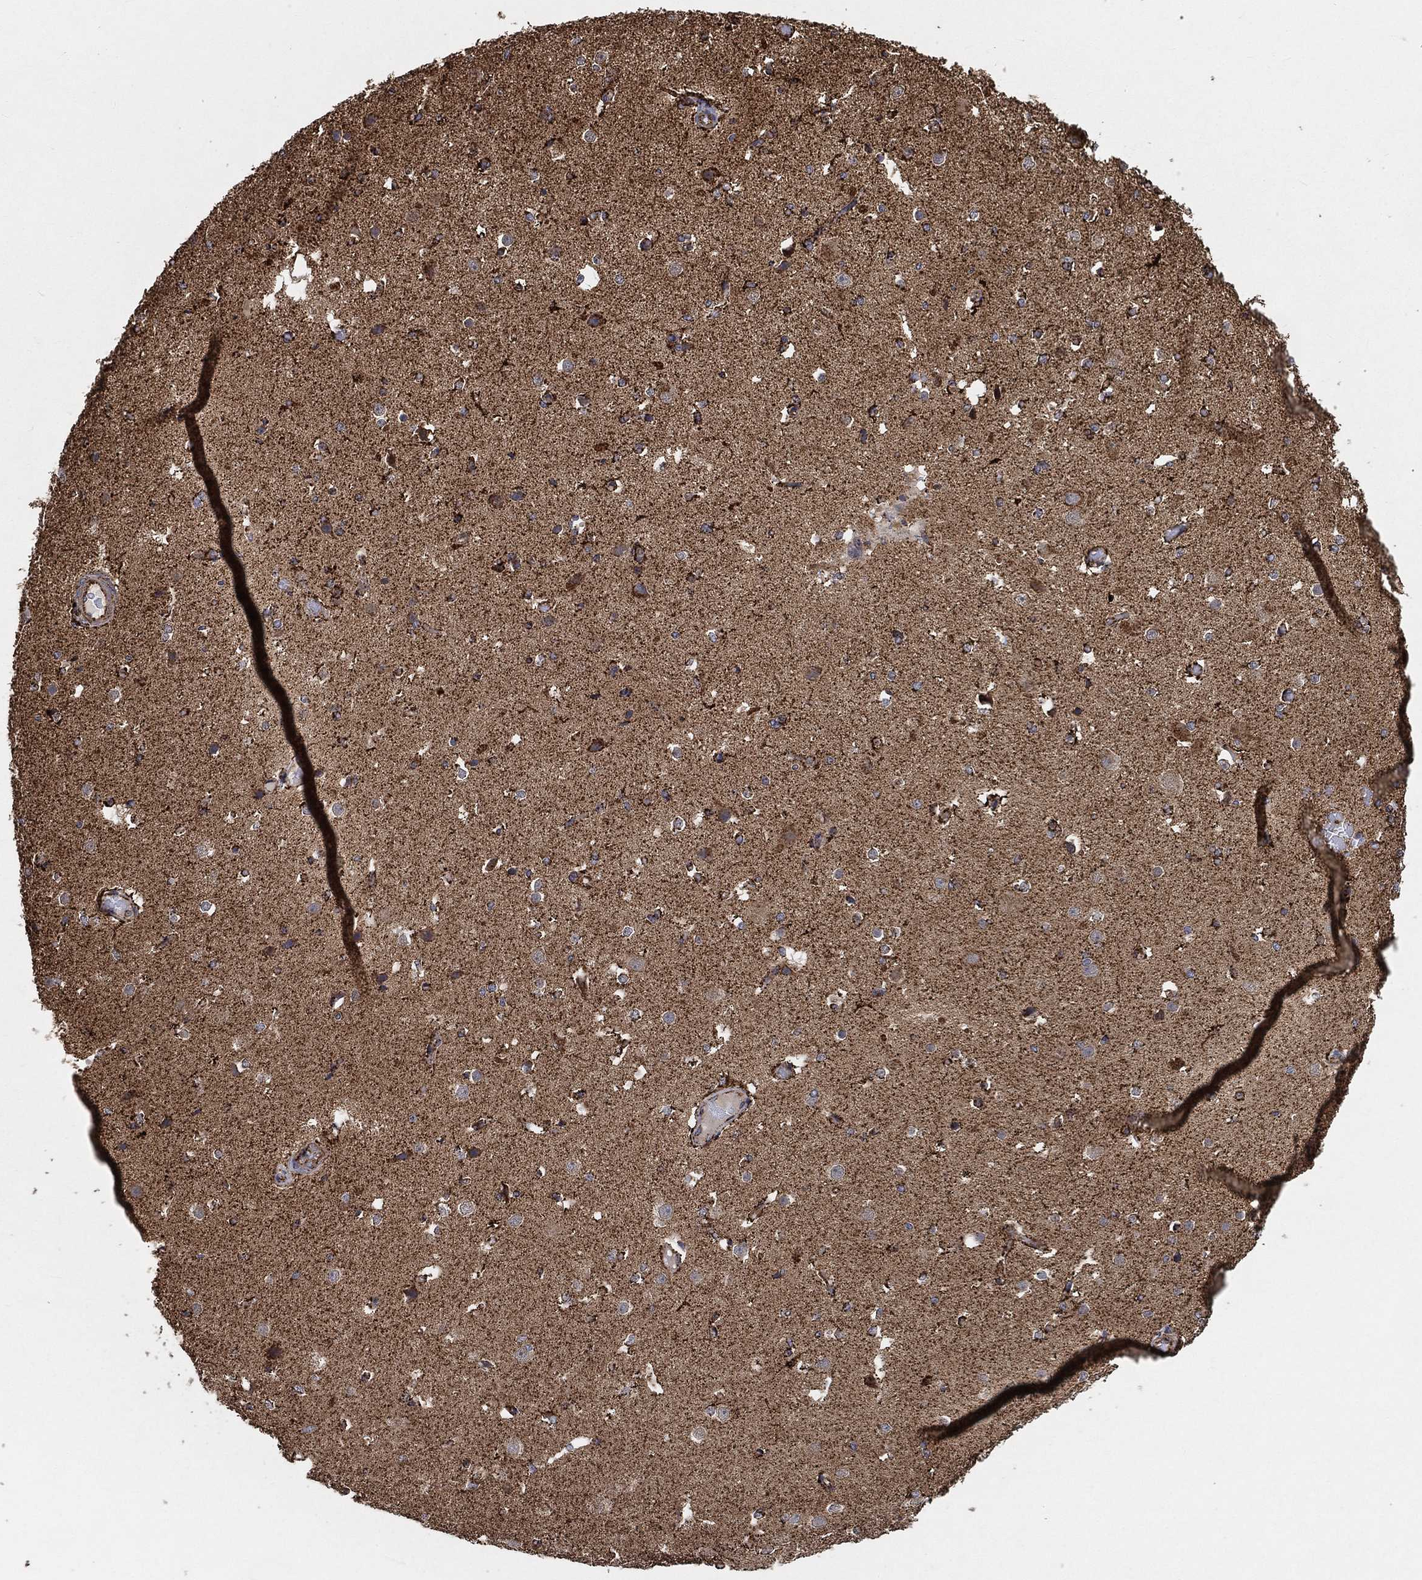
{"staining": {"intensity": "strong", "quantity": ">75%", "location": "cytoplasmic/membranous"}, "tissue": "cerebral cortex", "cell_type": "Endothelial cells", "image_type": "normal", "snomed": [{"axis": "morphology", "description": "Normal tissue, NOS"}, {"axis": "morphology", "description": "Inflammation, NOS"}, {"axis": "topography", "description": "Cerebral cortex"}], "caption": "Benign cerebral cortex exhibits strong cytoplasmic/membranous staining in approximately >75% of endothelial cells, visualized by immunohistochemistry.", "gene": "SLC38A7", "patient": {"sex": "male", "age": 6}}